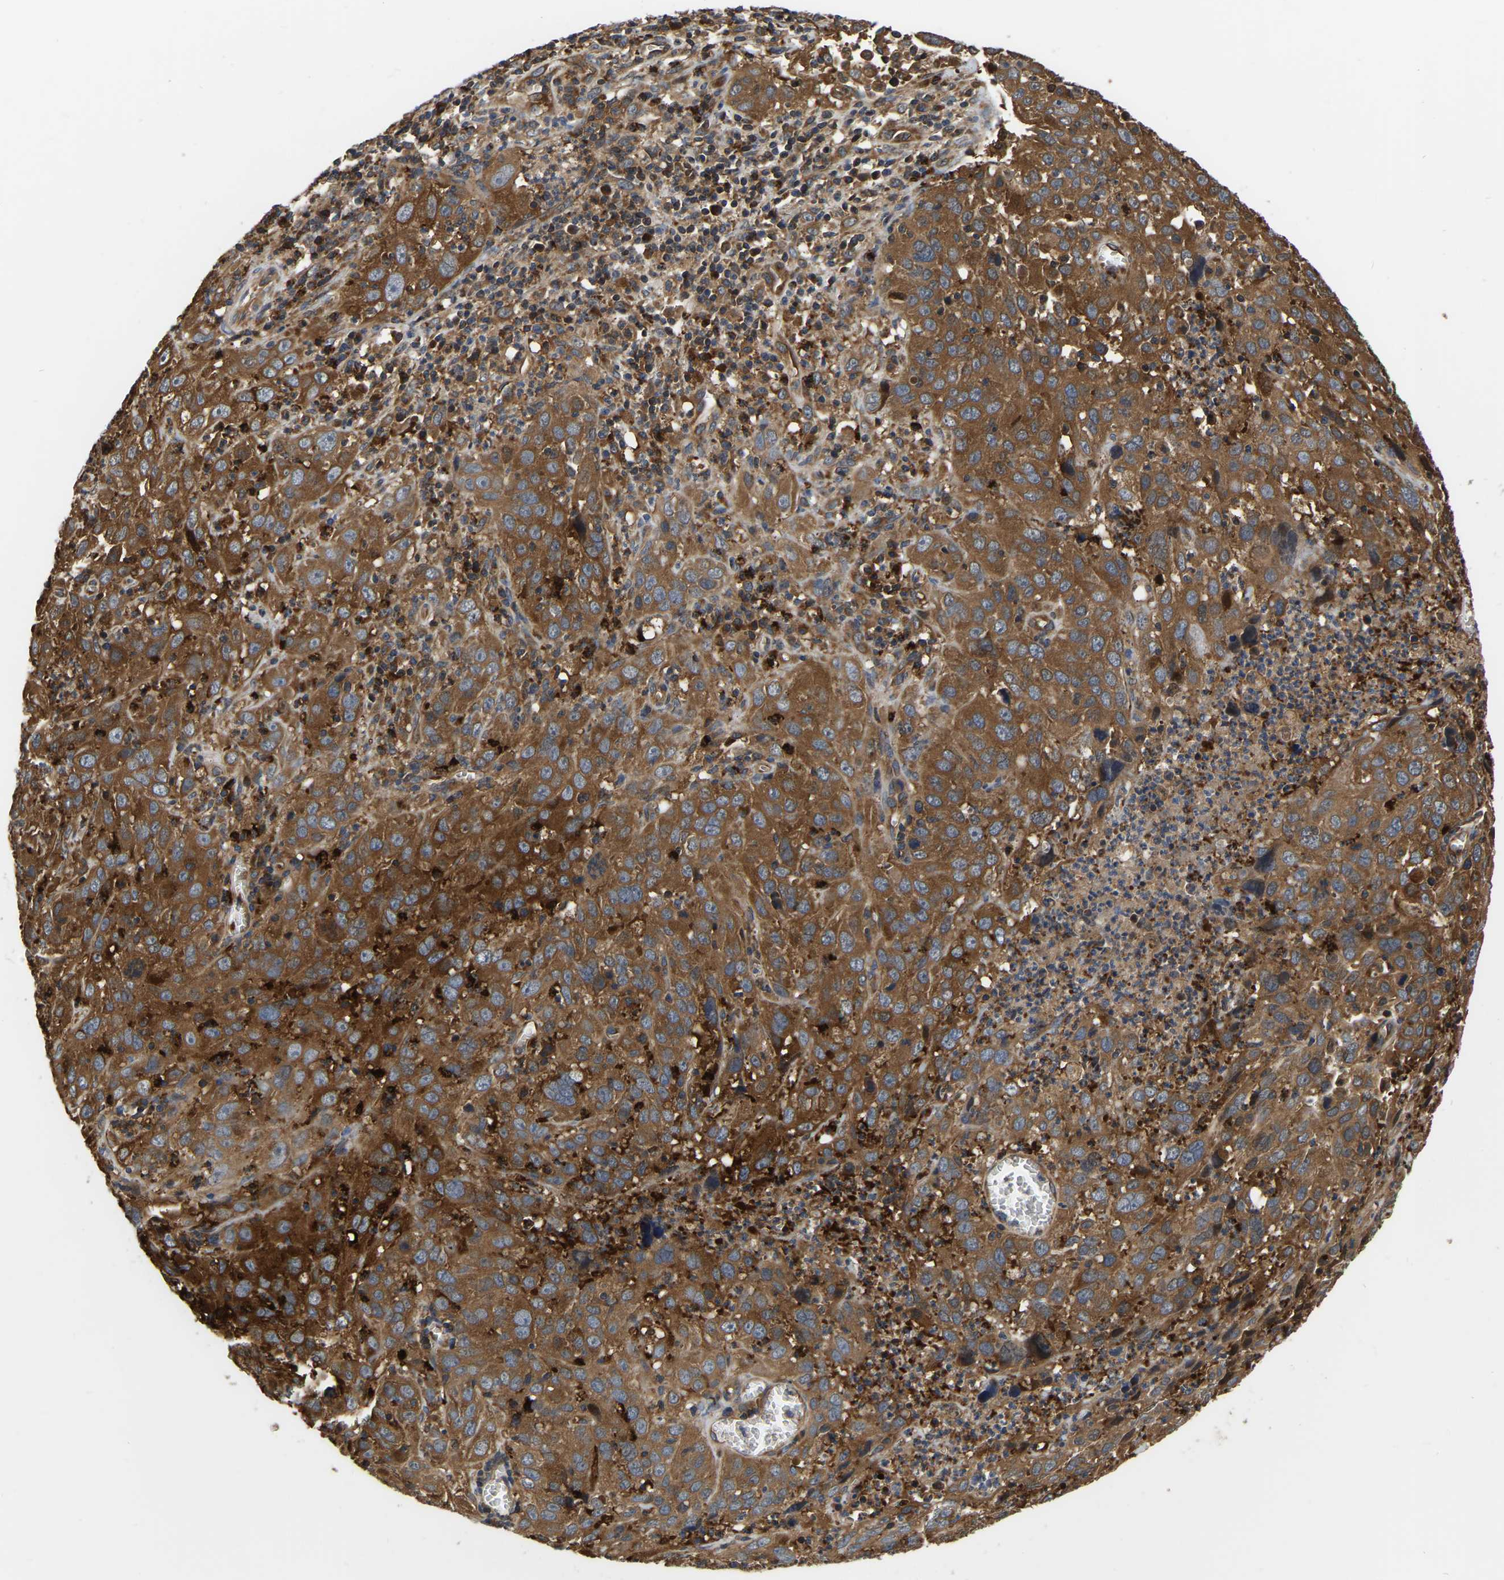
{"staining": {"intensity": "strong", "quantity": ">75%", "location": "cytoplasmic/membranous"}, "tissue": "cervical cancer", "cell_type": "Tumor cells", "image_type": "cancer", "snomed": [{"axis": "morphology", "description": "Squamous cell carcinoma, NOS"}, {"axis": "topography", "description": "Cervix"}], "caption": "An immunohistochemistry photomicrograph of neoplastic tissue is shown. Protein staining in brown shows strong cytoplasmic/membranous positivity in cervical cancer within tumor cells. (DAB = brown stain, brightfield microscopy at high magnification).", "gene": "GARS1", "patient": {"sex": "female", "age": 32}}